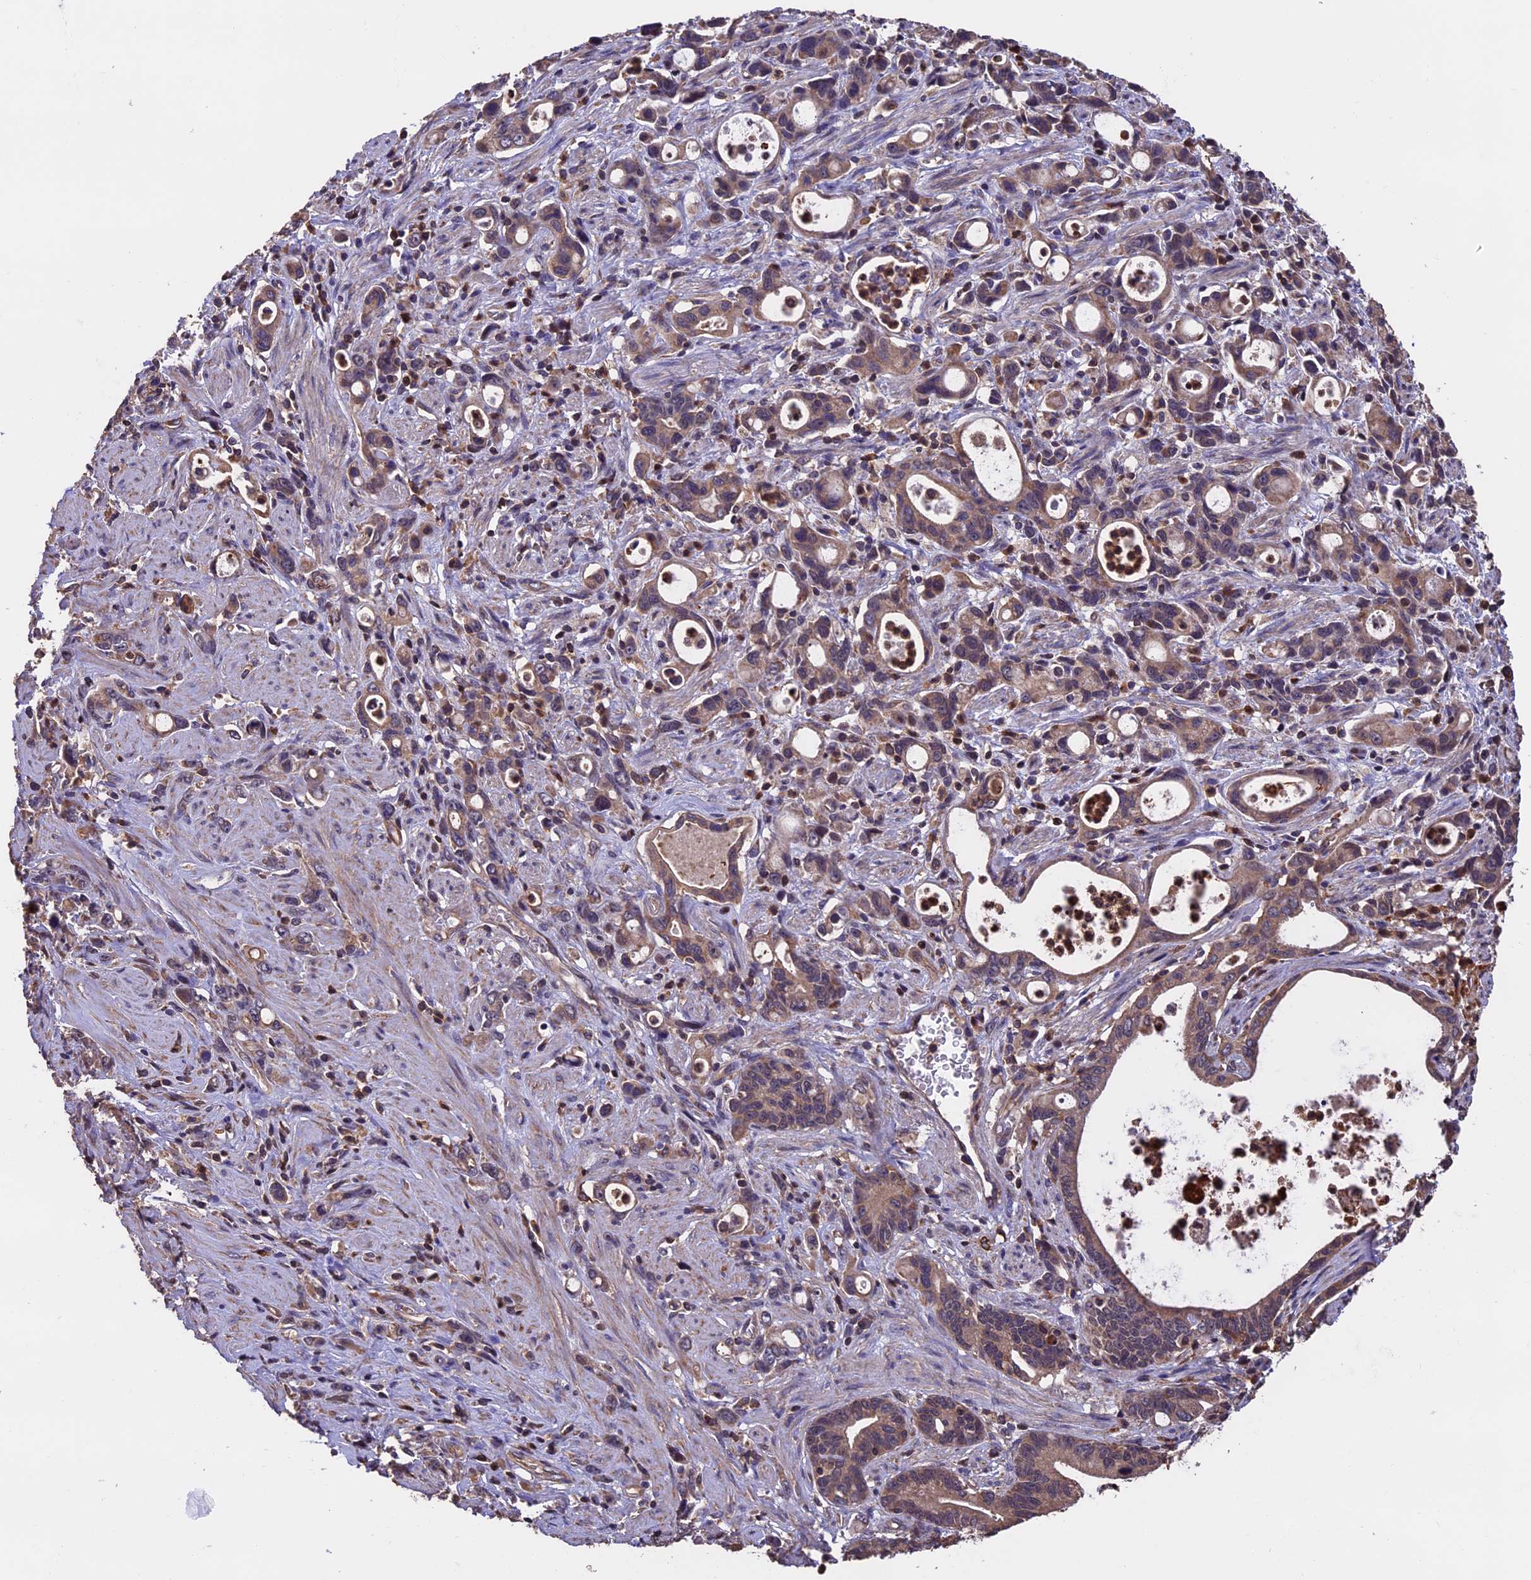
{"staining": {"intensity": "moderate", "quantity": ">75%", "location": "cytoplasmic/membranous"}, "tissue": "stomach cancer", "cell_type": "Tumor cells", "image_type": "cancer", "snomed": [{"axis": "morphology", "description": "Adenocarcinoma, NOS"}, {"axis": "topography", "description": "Stomach, lower"}], "caption": "A brown stain labels moderate cytoplasmic/membranous positivity of a protein in stomach adenocarcinoma tumor cells. (Stains: DAB (3,3'-diaminobenzidine) in brown, nuclei in blue, Microscopy: brightfield microscopy at high magnification).", "gene": "PKD2L2", "patient": {"sex": "female", "age": 43}}